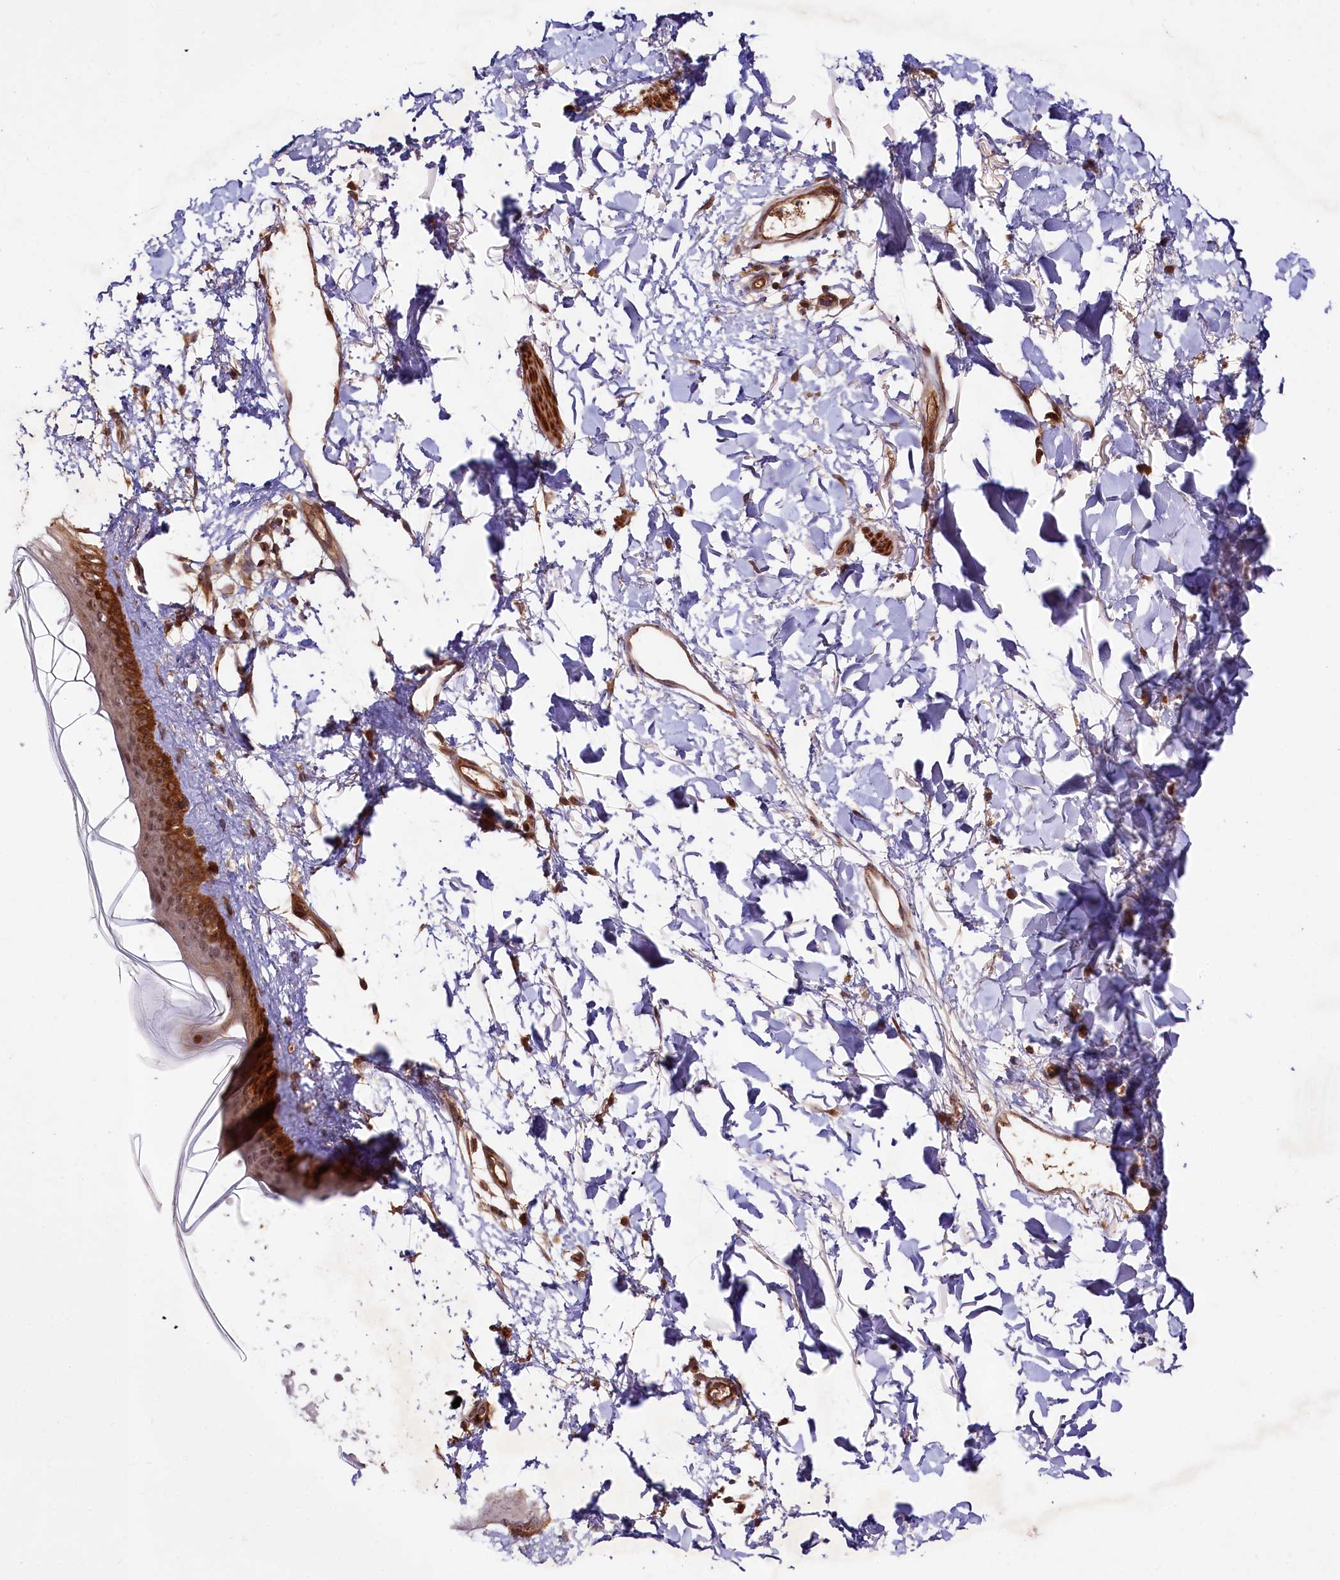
{"staining": {"intensity": "moderate", "quantity": ">75%", "location": "cytoplasmic/membranous"}, "tissue": "skin", "cell_type": "Fibroblasts", "image_type": "normal", "snomed": [{"axis": "morphology", "description": "Normal tissue, NOS"}, {"axis": "topography", "description": "Skin"}], "caption": "Immunohistochemistry image of normal human skin stained for a protein (brown), which displays medium levels of moderate cytoplasmic/membranous expression in about >75% of fibroblasts.", "gene": "NEDD1", "patient": {"sex": "female", "age": 58}}